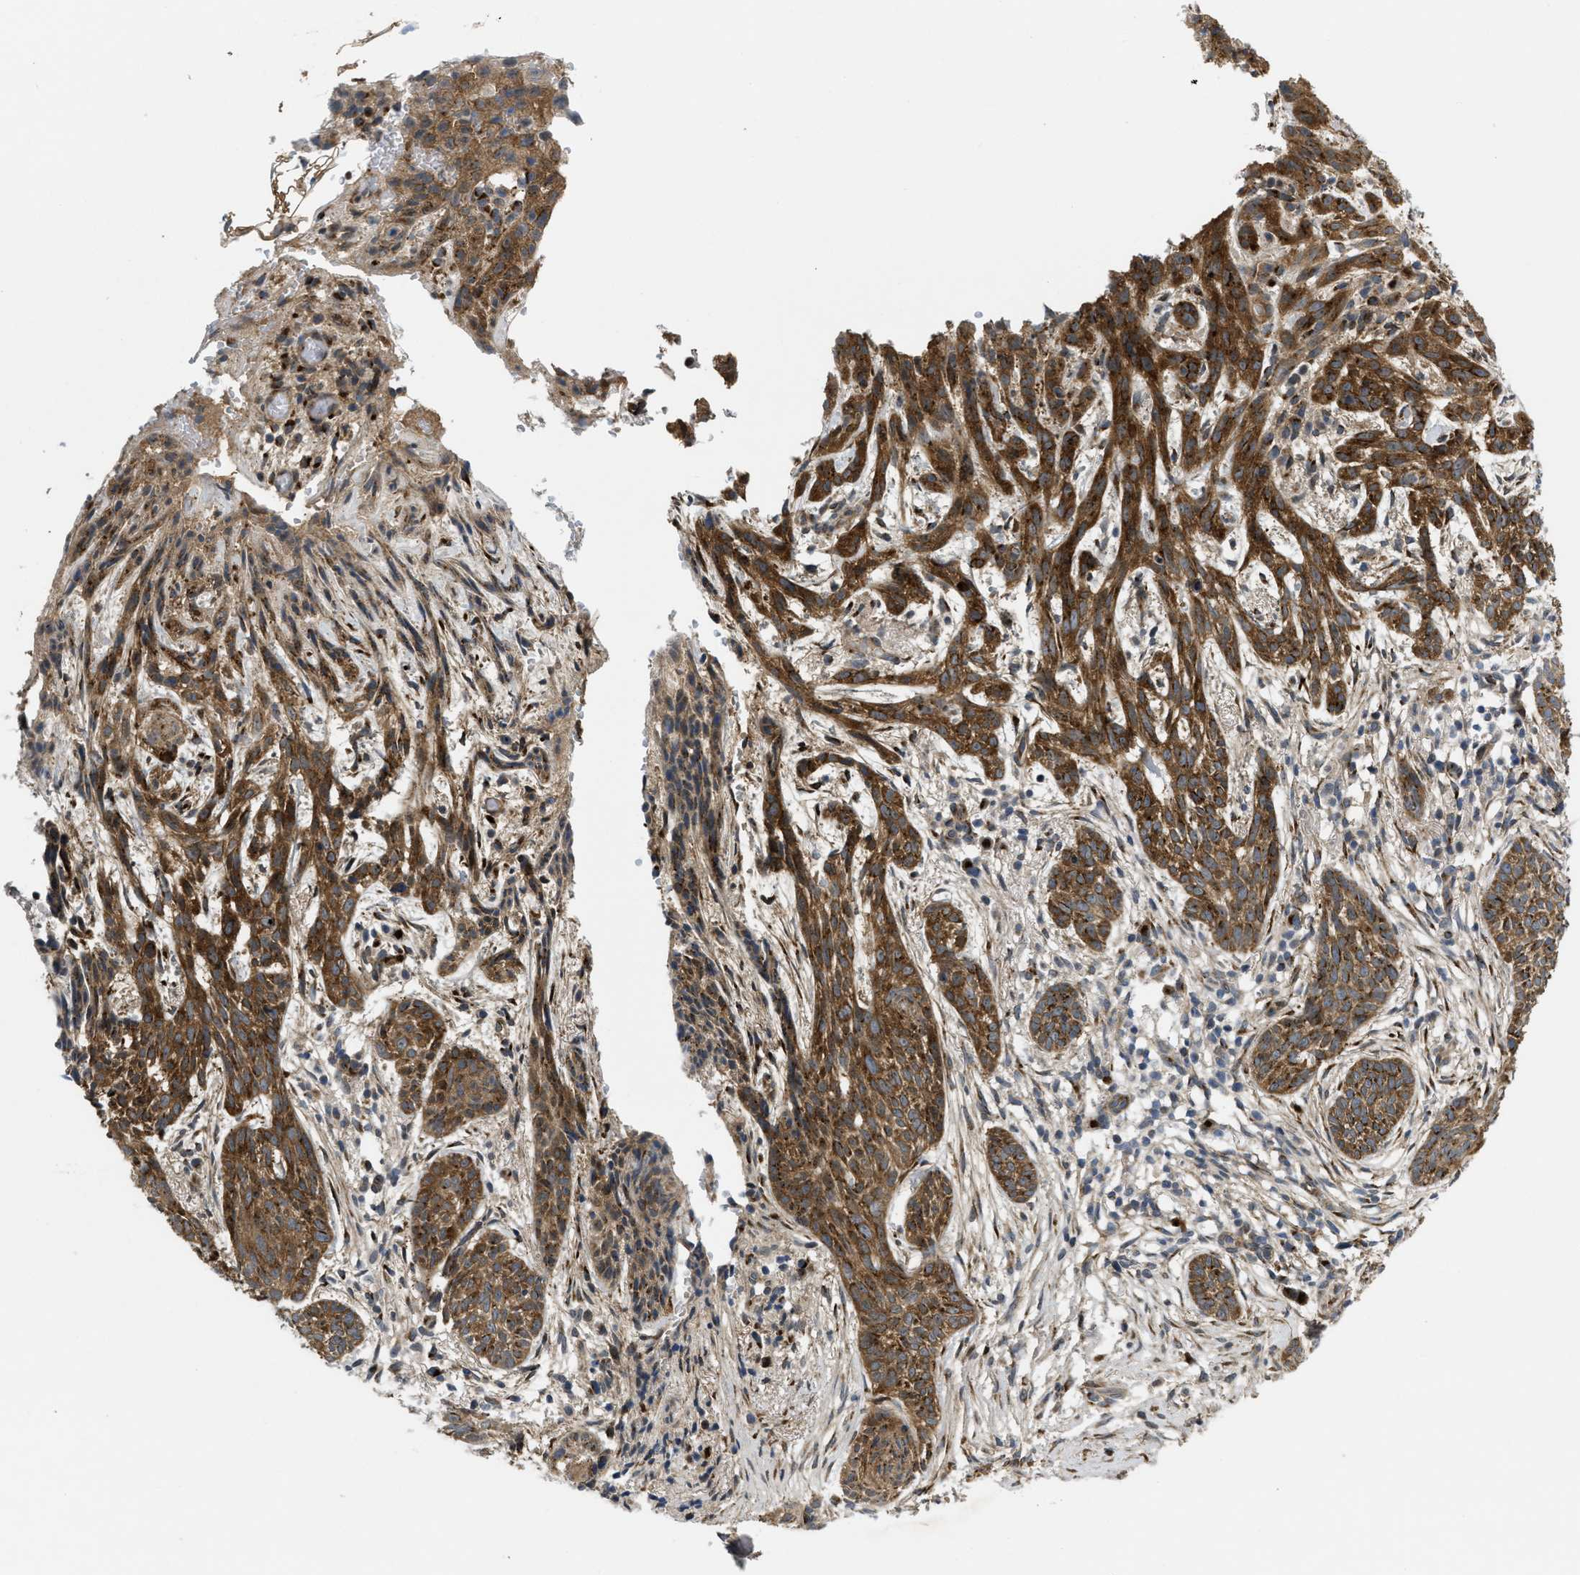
{"staining": {"intensity": "moderate", "quantity": ">75%", "location": "cytoplasmic/membranous"}, "tissue": "skin cancer", "cell_type": "Tumor cells", "image_type": "cancer", "snomed": [{"axis": "morphology", "description": "Basal cell carcinoma"}, {"axis": "topography", "description": "Skin"}], "caption": "This is an image of immunohistochemistry staining of skin cancer (basal cell carcinoma), which shows moderate positivity in the cytoplasmic/membranous of tumor cells.", "gene": "ZNF70", "patient": {"sex": "female", "age": 59}}